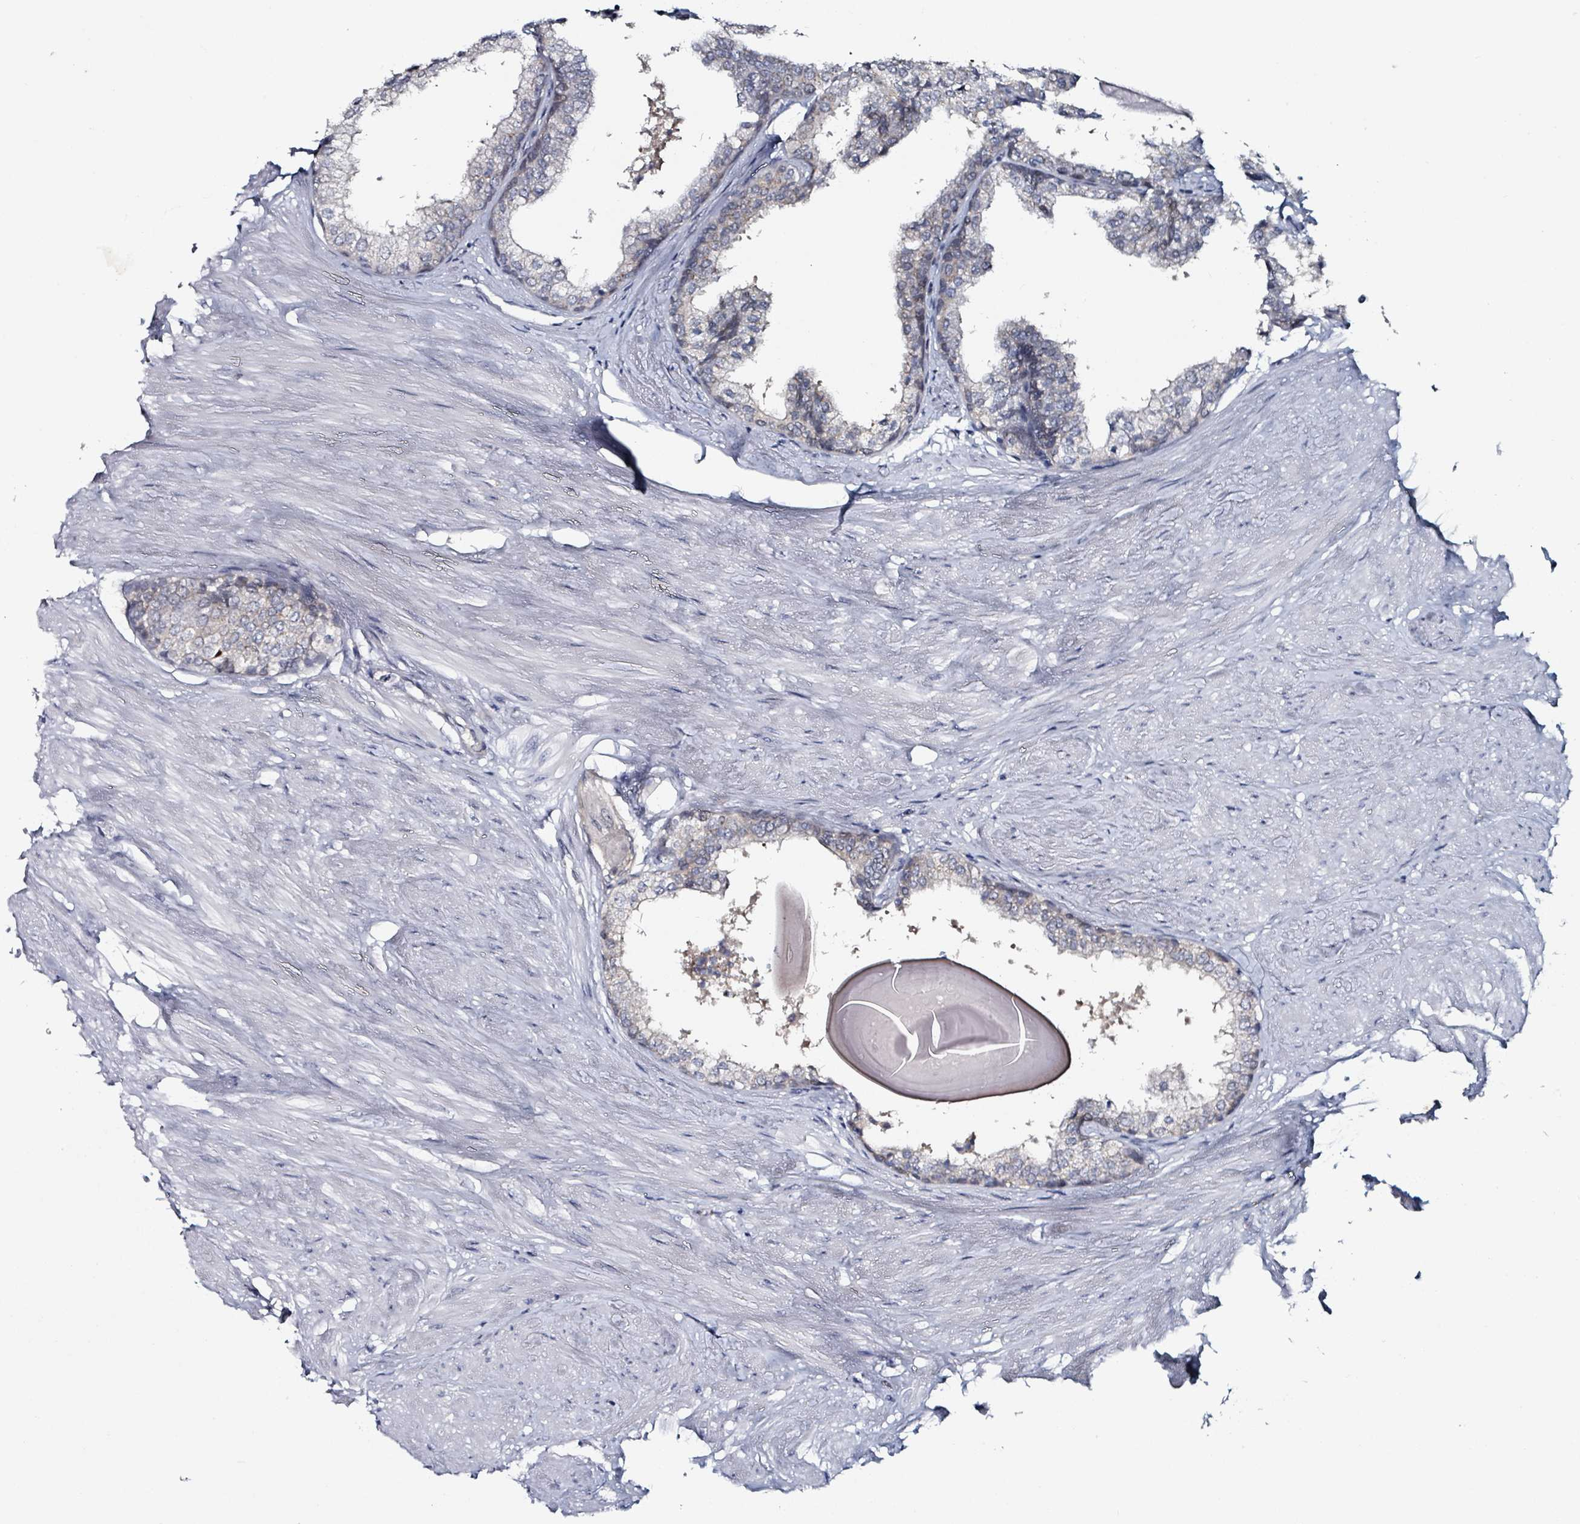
{"staining": {"intensity": "weak", "quantity": "<25%", "location": "cytoplasmic/membranous"}, "tissue": "prostate", "cell_type": "Glandular cells", "image_type": "normal", "snomed": [{"axis": "morphology", "description": "Normal tissue, NOS"}, {"axis": "topography", "description": "Prostate"}], "caption": "Micrograph shows no significant protein staining in glandular cells of benign prostate.", "gene": "B3GAT3", "patient": {"sex": "male", "age": 48}}